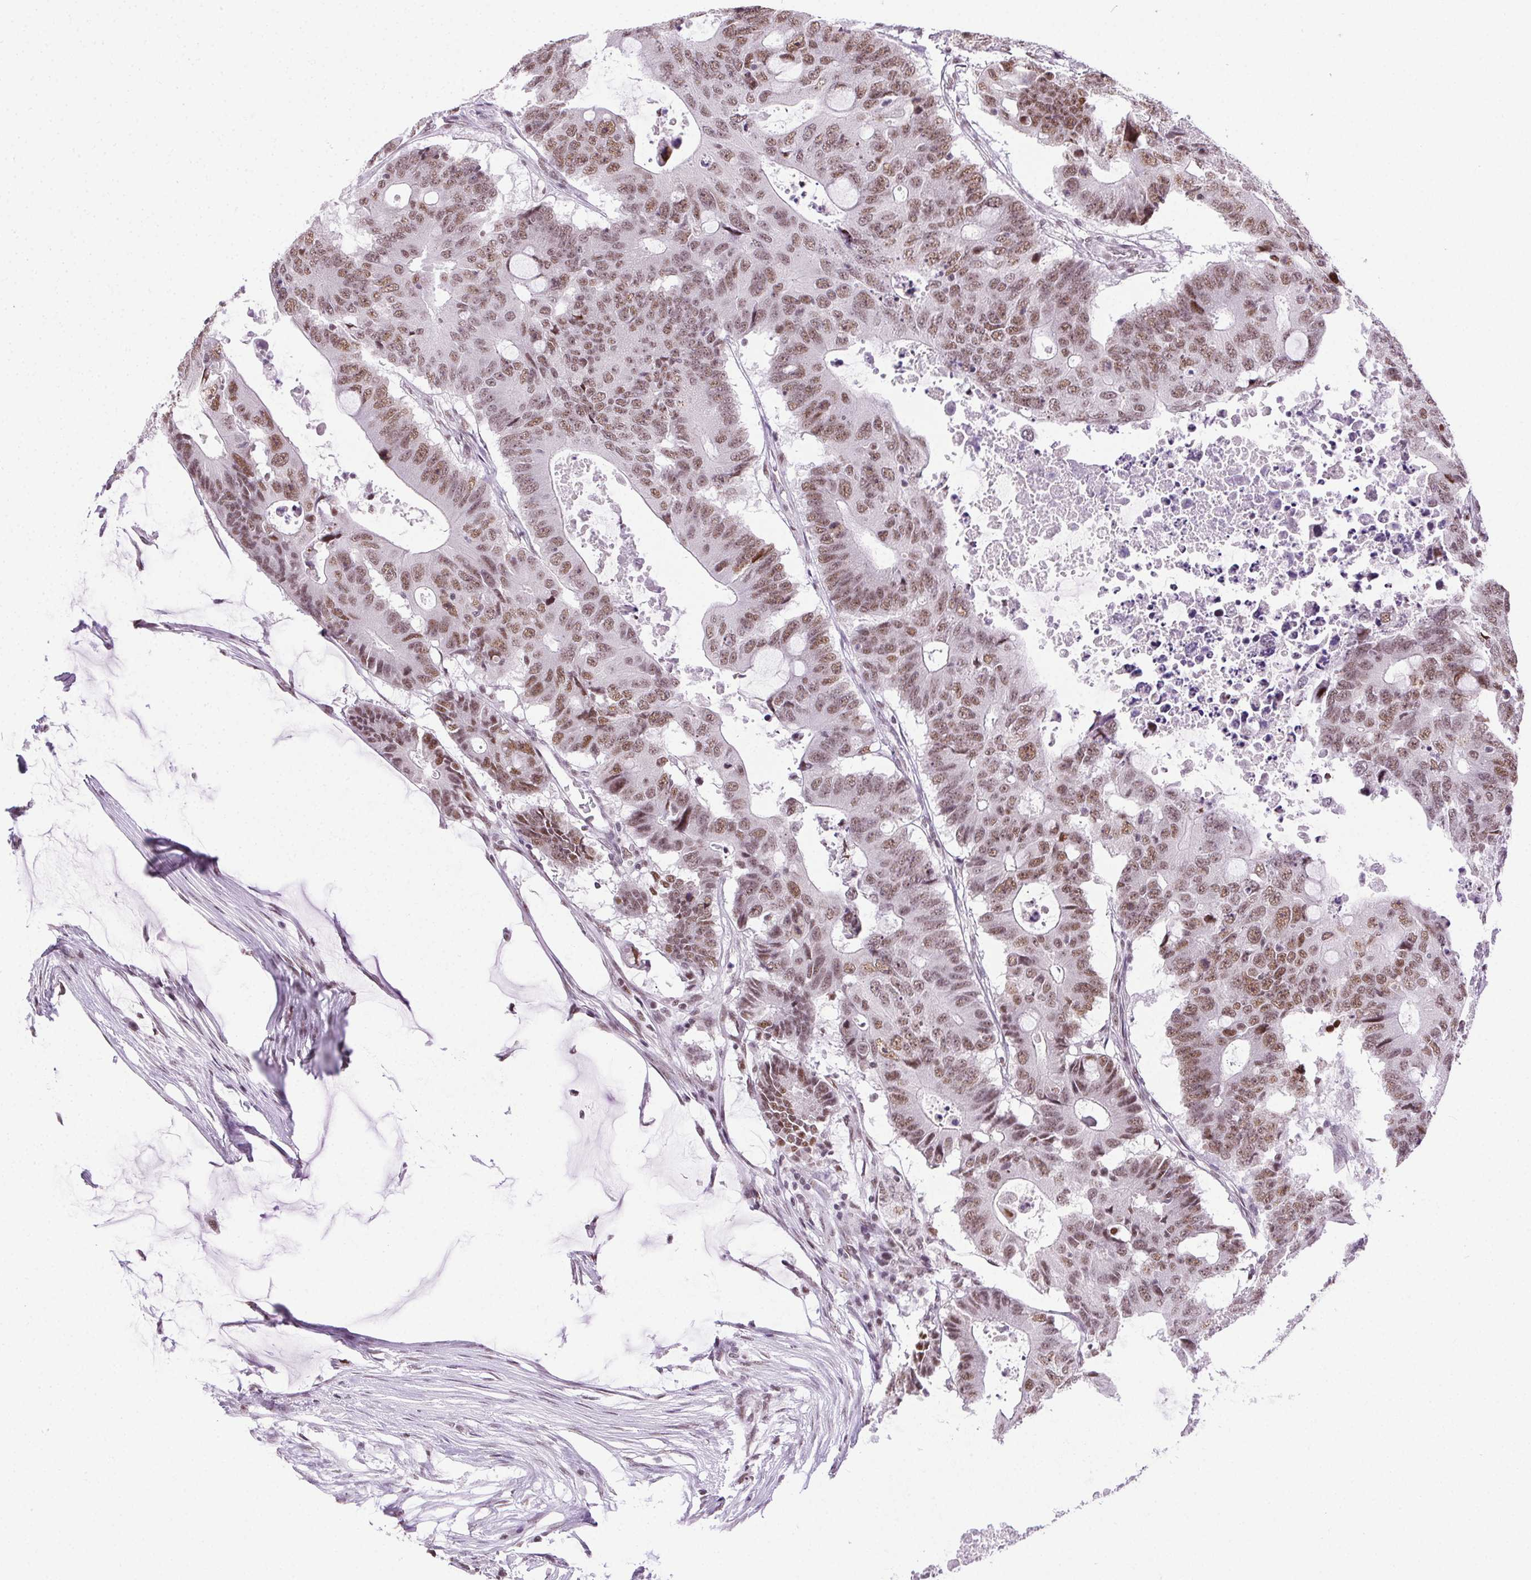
{"staining": {"intensity": "moderate", "quantity": ">75%", "location": "nuclear"}, "tissue": "colorectal cancer", "cell_type": "Tumor cells", "image_type": "cancer", "snomed": [{"axis": "morphology", "description": "Adenocarcinoma, NOS"}, {"axis": "topography", "description": "Colon"}], "caption": "Human adenocarcinoma (colorectal) stained with a brown dye demonstrates moderate nuclear positive positivity in approximately >75% of tumor cells.", "gene": "TRA2B", "patient": {"sex": "male", "age": 71}}